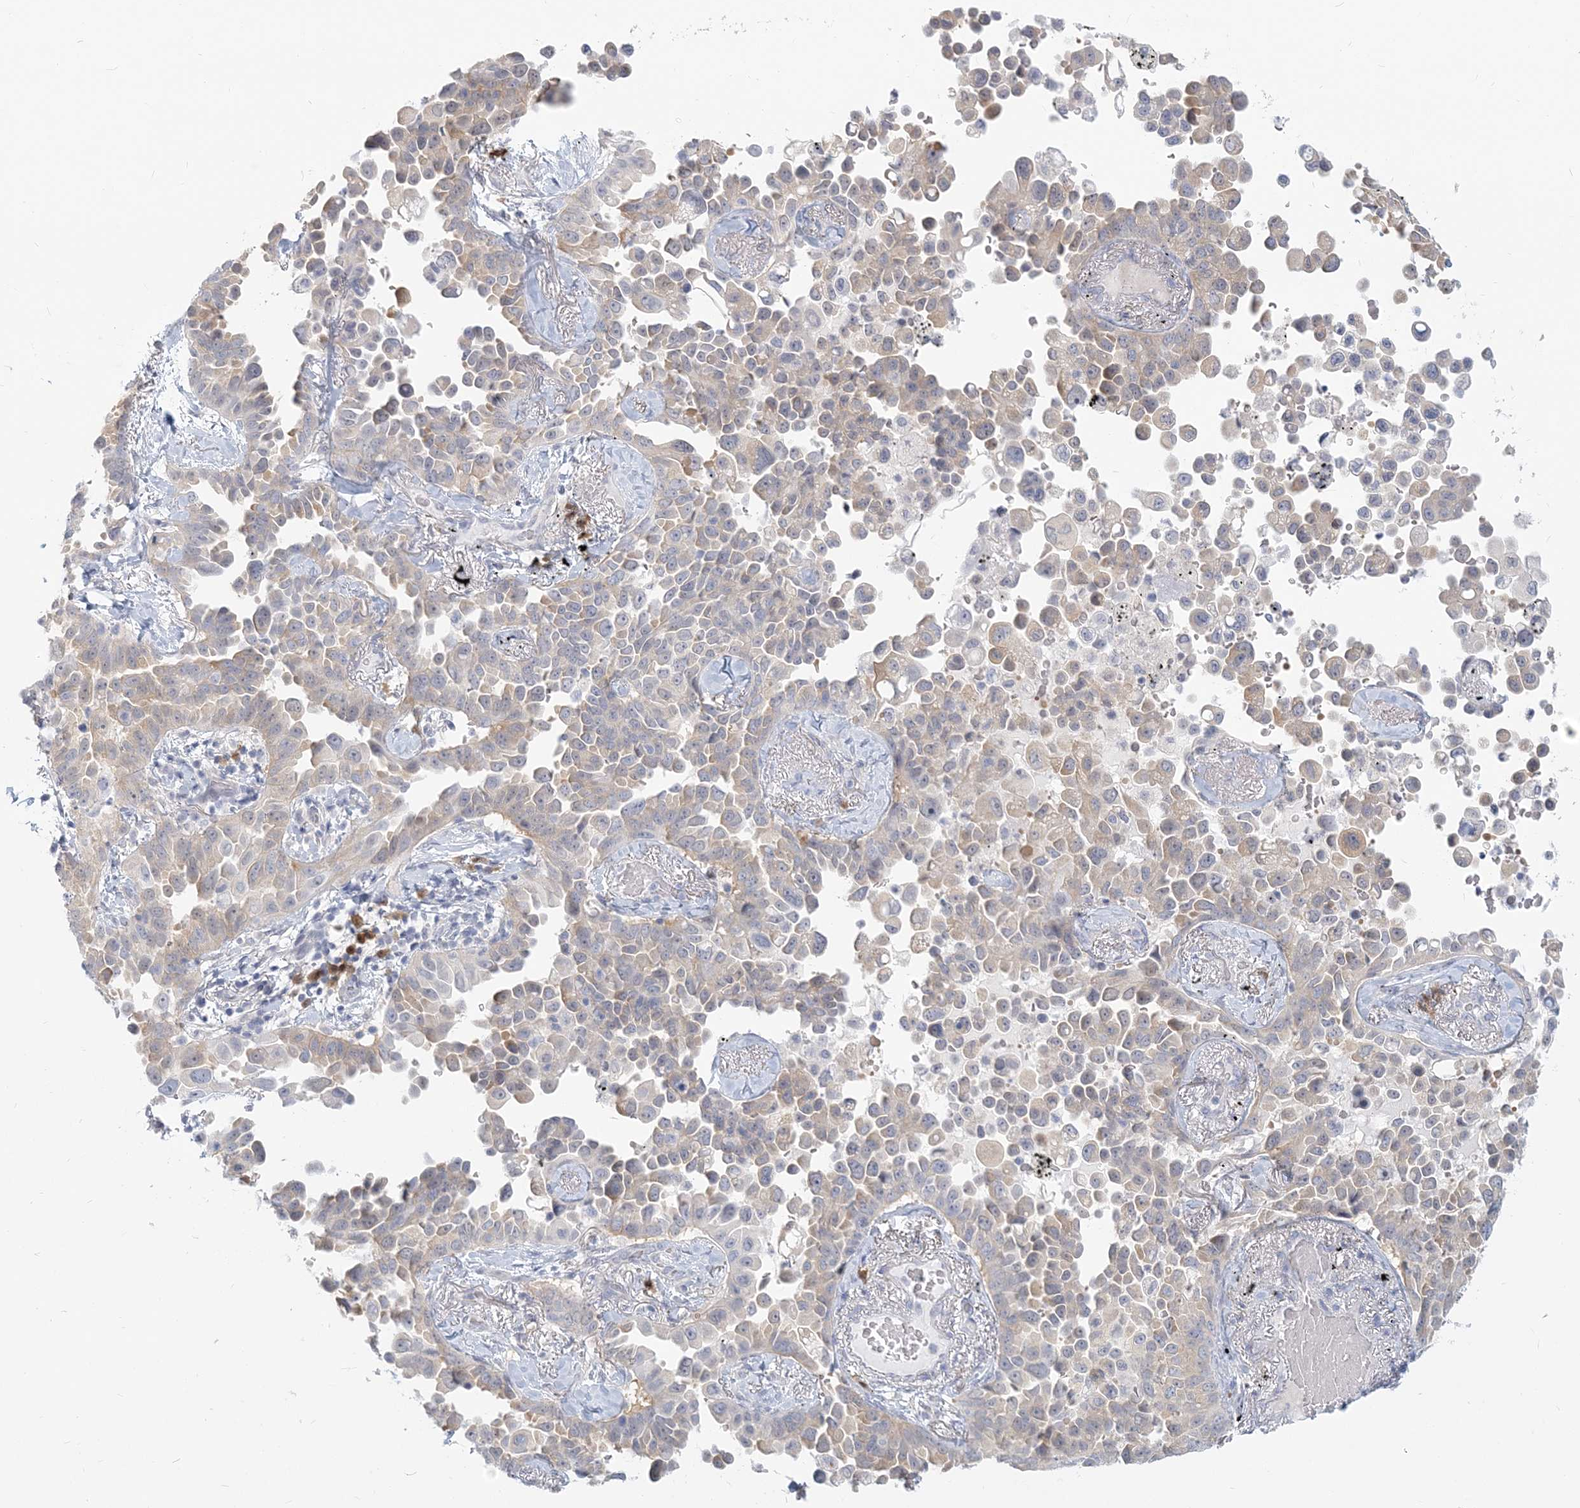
{"staining": {"intensity": "negative", "quantity": "none", "location": "none"}, "tissue": "lung cancer", "cell_type": "Tumor cells", "image_type": "cancer", "snomed": [{"axis": "morphology", "description": "Adenocarcinoma, NOS"}, {"axis": "topography", "description": "Lung"}], "caption": "An immunohistochemistry histopathology image of adenocarcinoma (lung) is shown. There is no staining in tumor cells of adenocarcinoma (lung). (Brightfield microscopy of DAB (3,3'-diaminobenzidine) IHC at high magnification).", "gene": "GMPPA", "patient": {"sex": "female", "age": 67}}